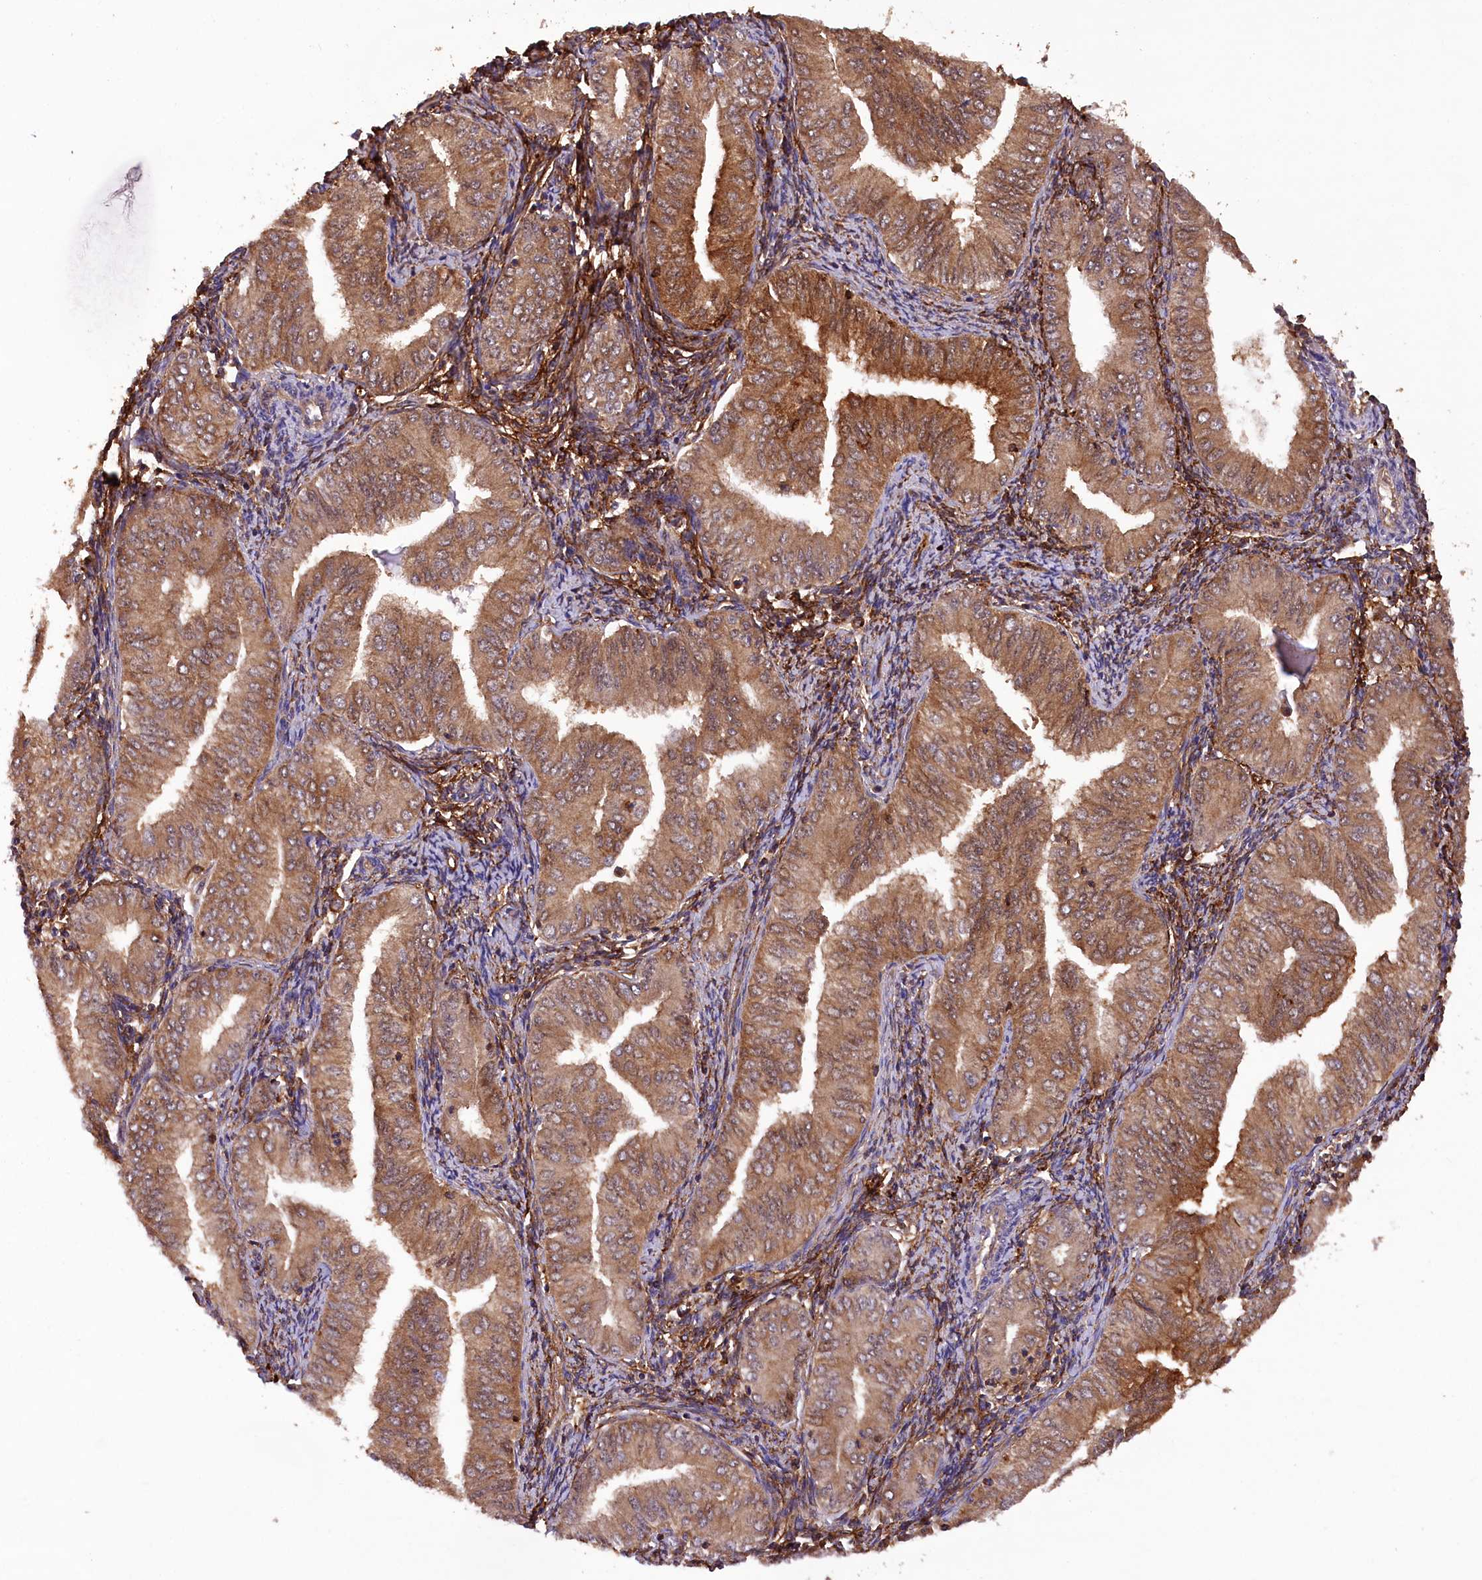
{"staining": {"intensity": "moderate", "quantity": ">75%", "location": "cytoplasmic/membranous"}, "tissue": "endometrial cancer", "cell_type": "Tumor cells", "image_type": "cancer", "snomed": [{"axis": "morphology", "description": "Normal tissue, NOS"}, {"axis": "morphology", "description": "Adenocarcinoma, NOS"}, {"axis": "topography", "description": "Endometrium"}], "caption": "The photomicrograph shows immunohistochemical staining of endometrial adenocarcinoma. There is moderate cytoplasmic/membranous staining is present in about >75% of tumor cells.", "gene": "DPP3", "patient": {"sex": "female", "age": 53}}